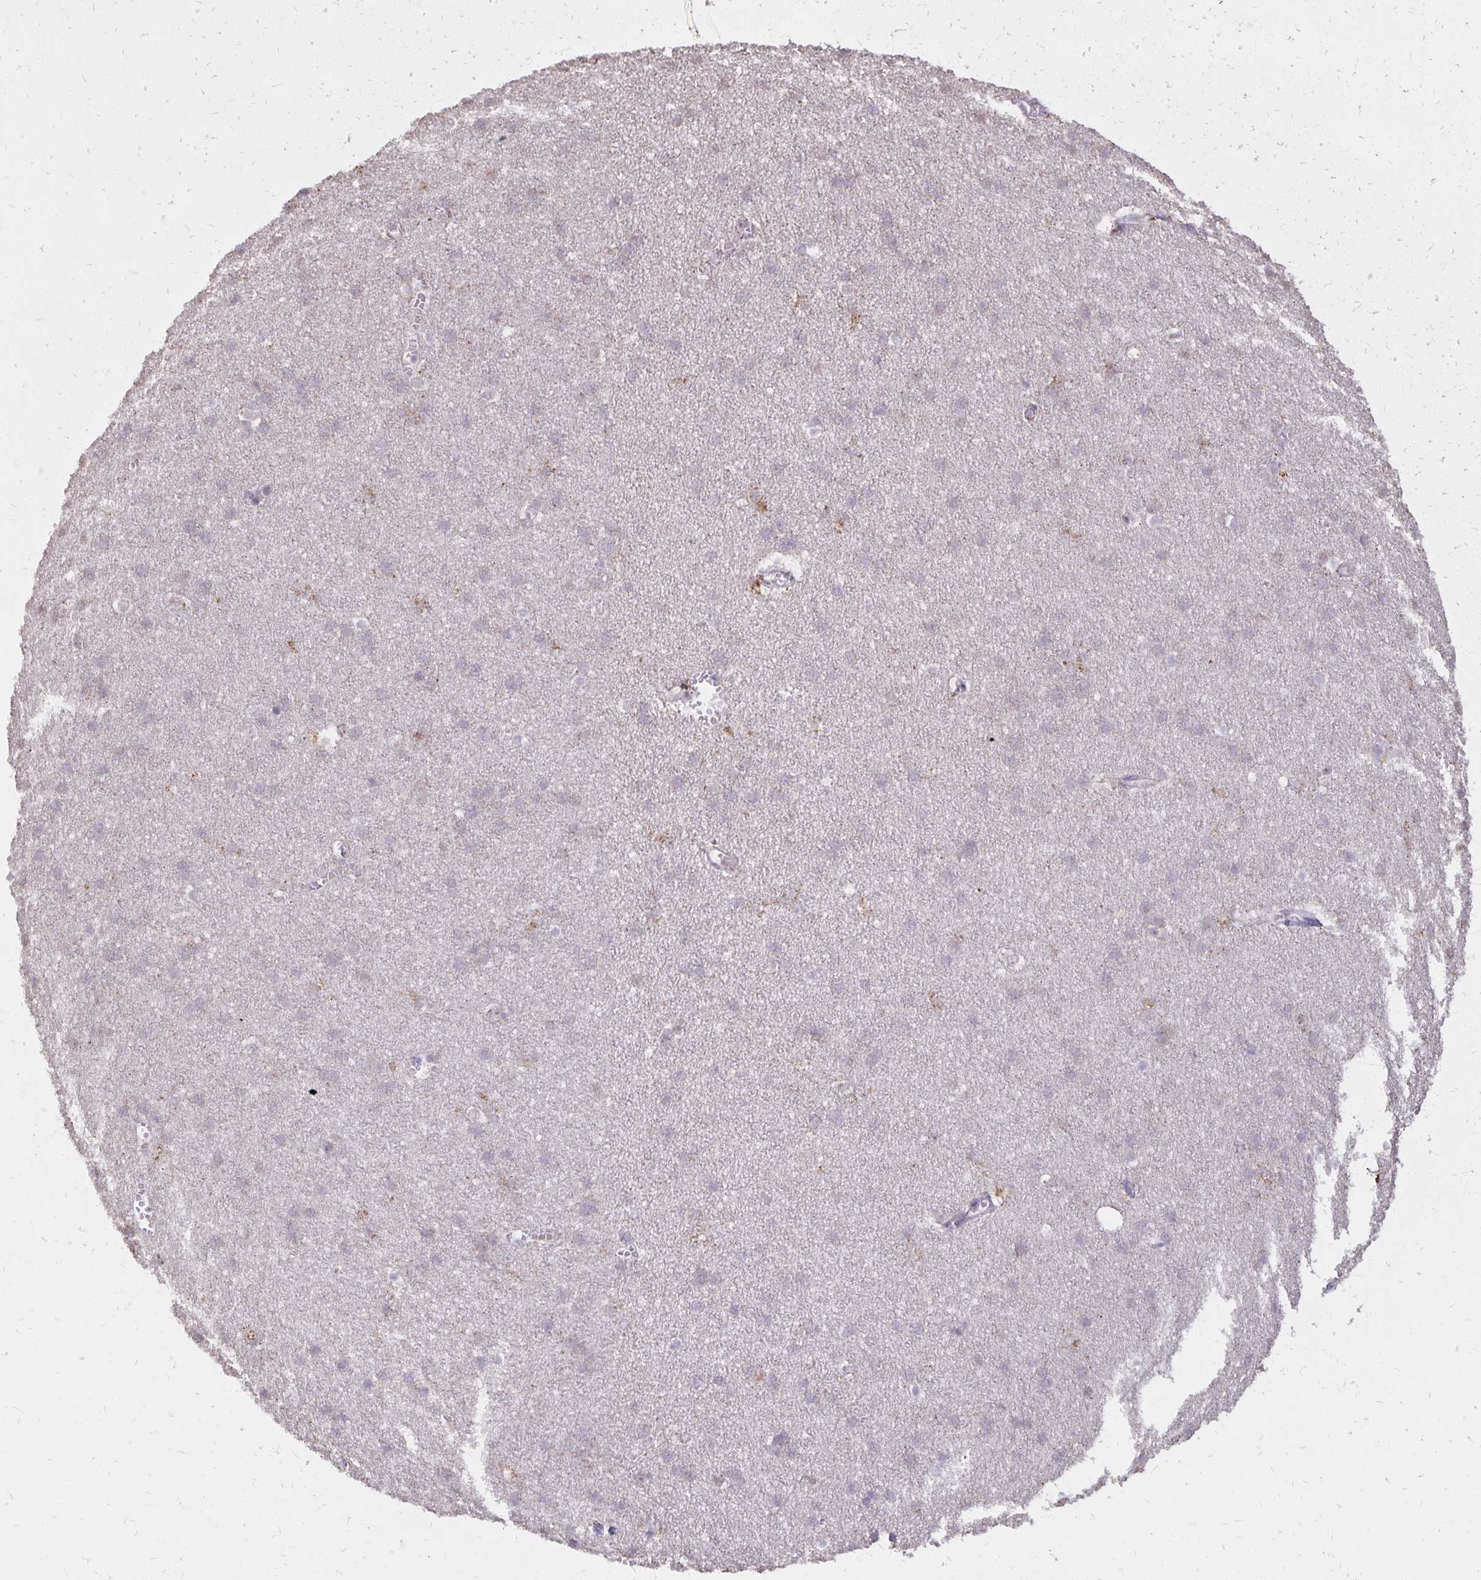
{"staining": {"intensity": "negative", "quantity": "none", "location": "none"}, "tissue": "cerebral cortex", "cell_type": "Endothelial cells", "image_type": "normal", "snomed": [{"axis": "morphology", "description": "Normal tissue, NOS"}, {"axis": "topography", "description": "Cerebral cortex"}], "caption": "A micrograph of cerebral cortex stained for a protein displays no brown staining in endothelial cells. (DAB immunohistochemistry with hematoxylin counter stain).", "gene": "IER3", "patient": {"sex": "male", "age": 37}}